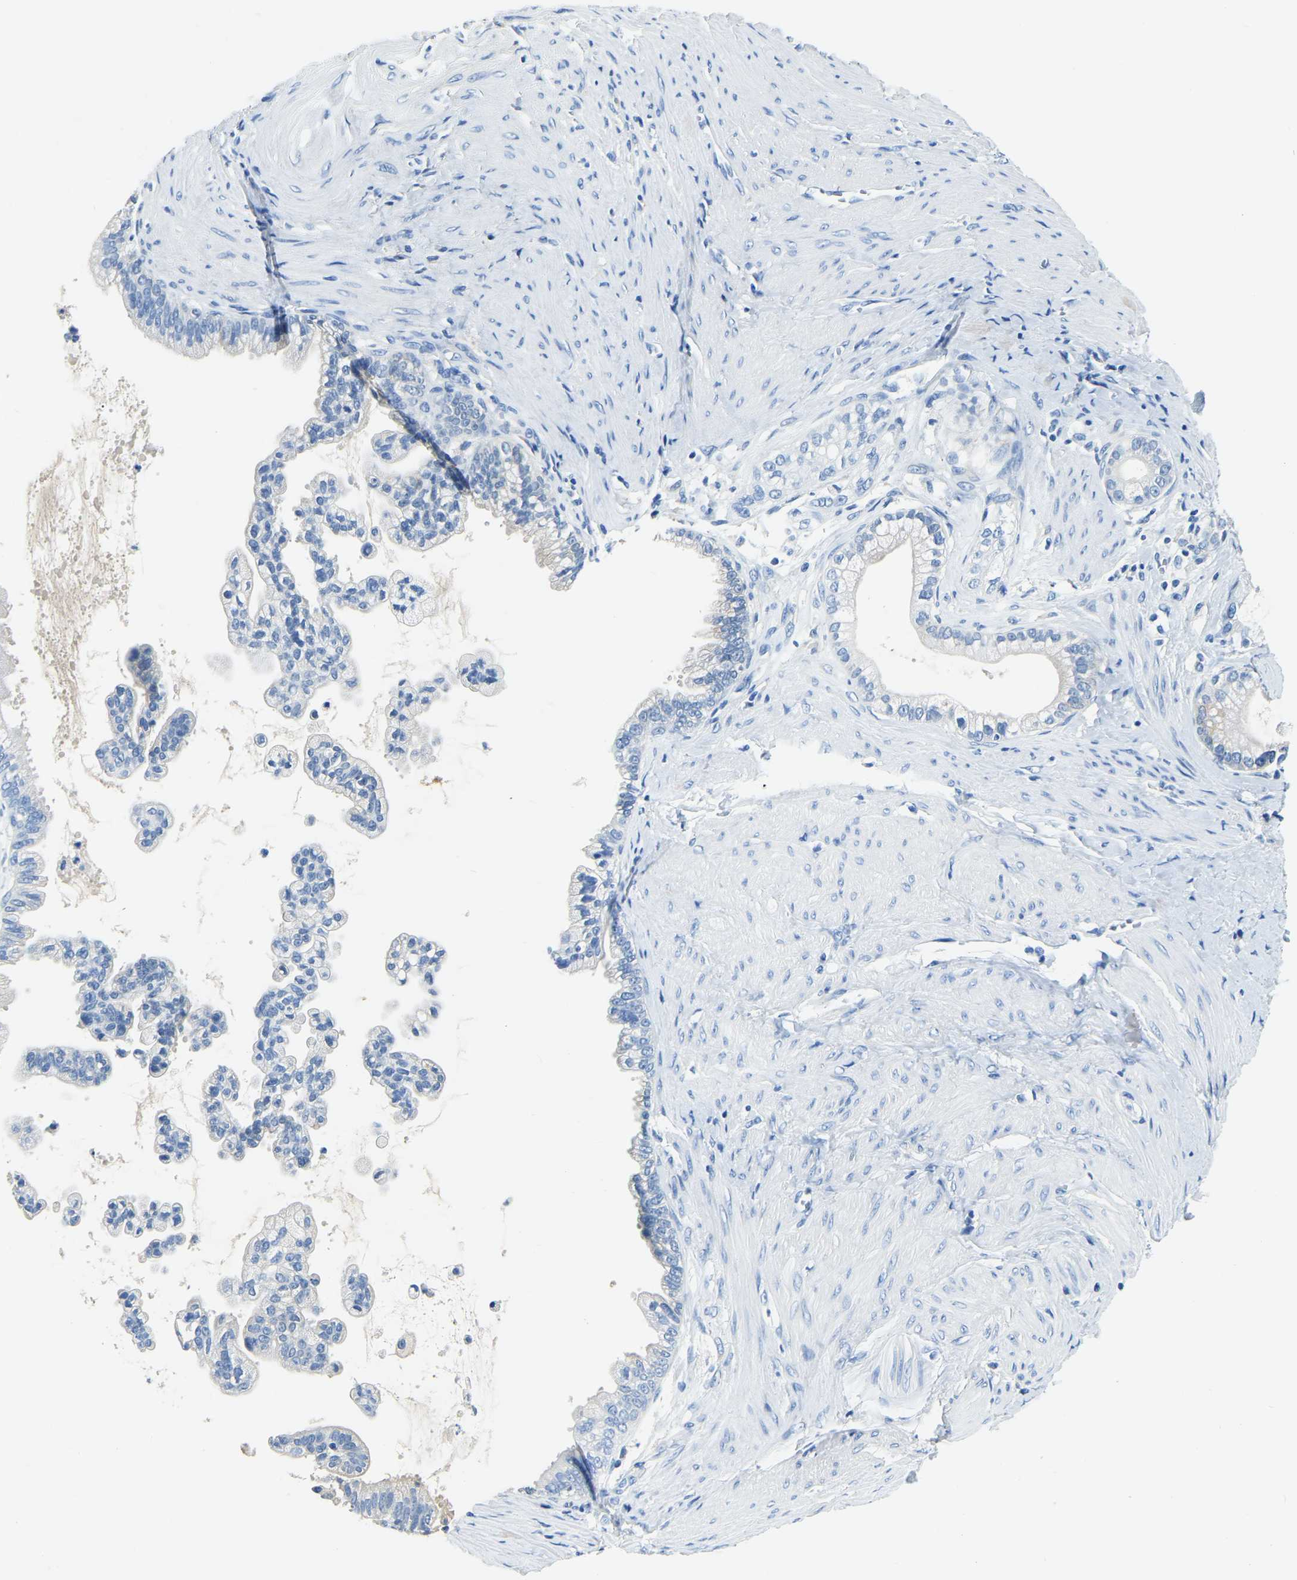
{"staining": {"intensity": "negative", "quantity": "none", "location": "none"}, "tissue": "pancreatic cancer", "cell_type": "Tumor cells", "image_type": "cancer", "snomed": [{"axis": "morphology", "description": "Adenocarcinoma, NOS"}, {"axis": "topography", "description": "Pancreas"}], "caption": "A high-resolution photomicrograph shows IHC staining of adenocarcinoma (pancreatic), which demonstrates no significant staining in tumor cells. Nuclei are stained in blue.", "gene": "ZDHHC13", "patient": {"sex": "male", "age": 69}}